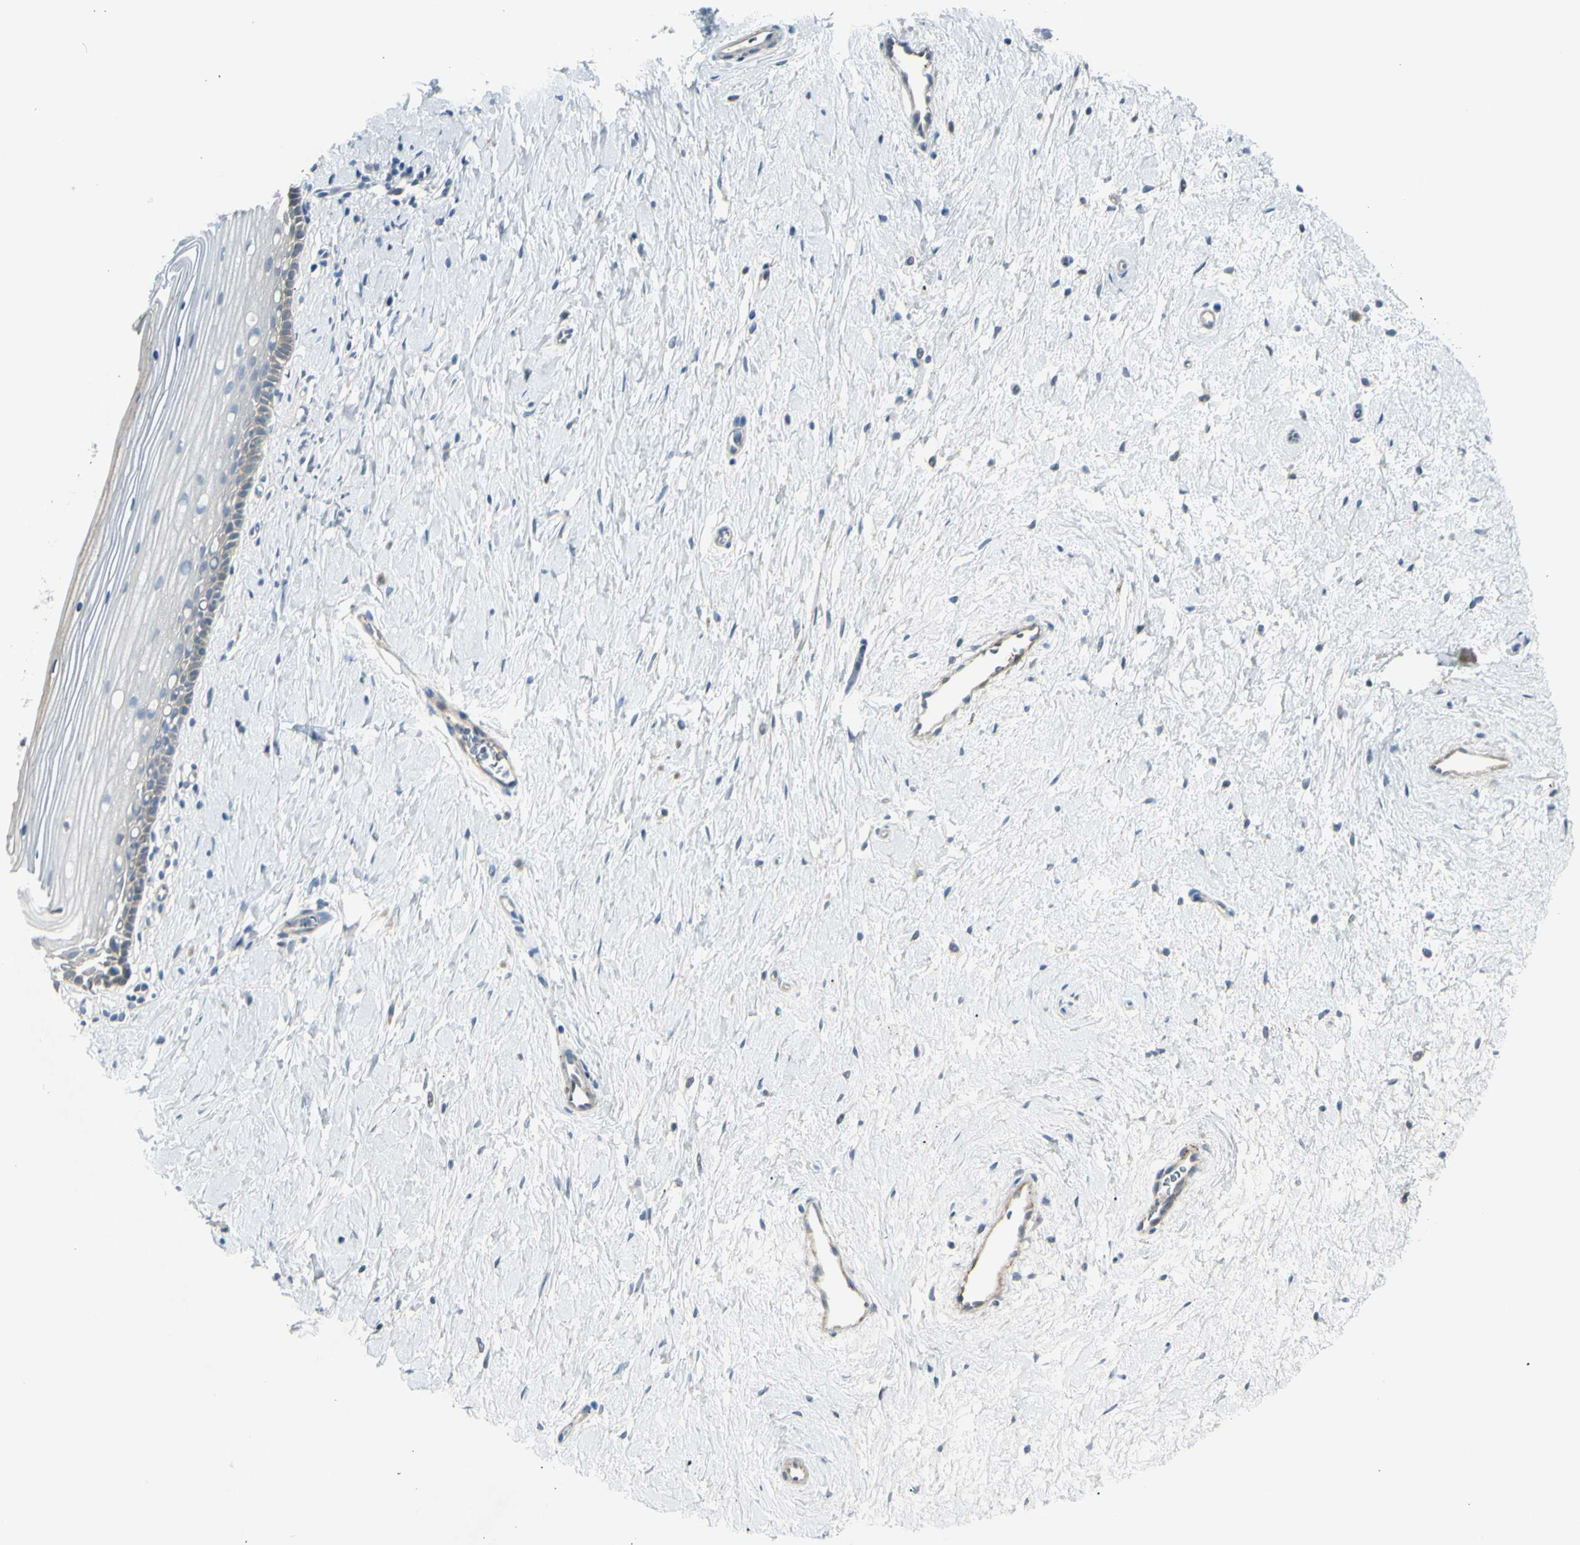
{"staining": {"intensity": "negative", "quantity": "none", "location": "none"}, "tissue": "cervix", "cell_type": "Glandular cells", "image_type": "normal", "snomed": [{"axis": "morphology", "description": "Normal tissue, NOS"}, {"axis": "topography", "description": "Cervix"}], "caption": "Micrograph shows no significant protein positivity in glandular cells of unremarkable cervix.", "gene": "CACNA2D1", "patient": {"sex": "female", "age": 39}}